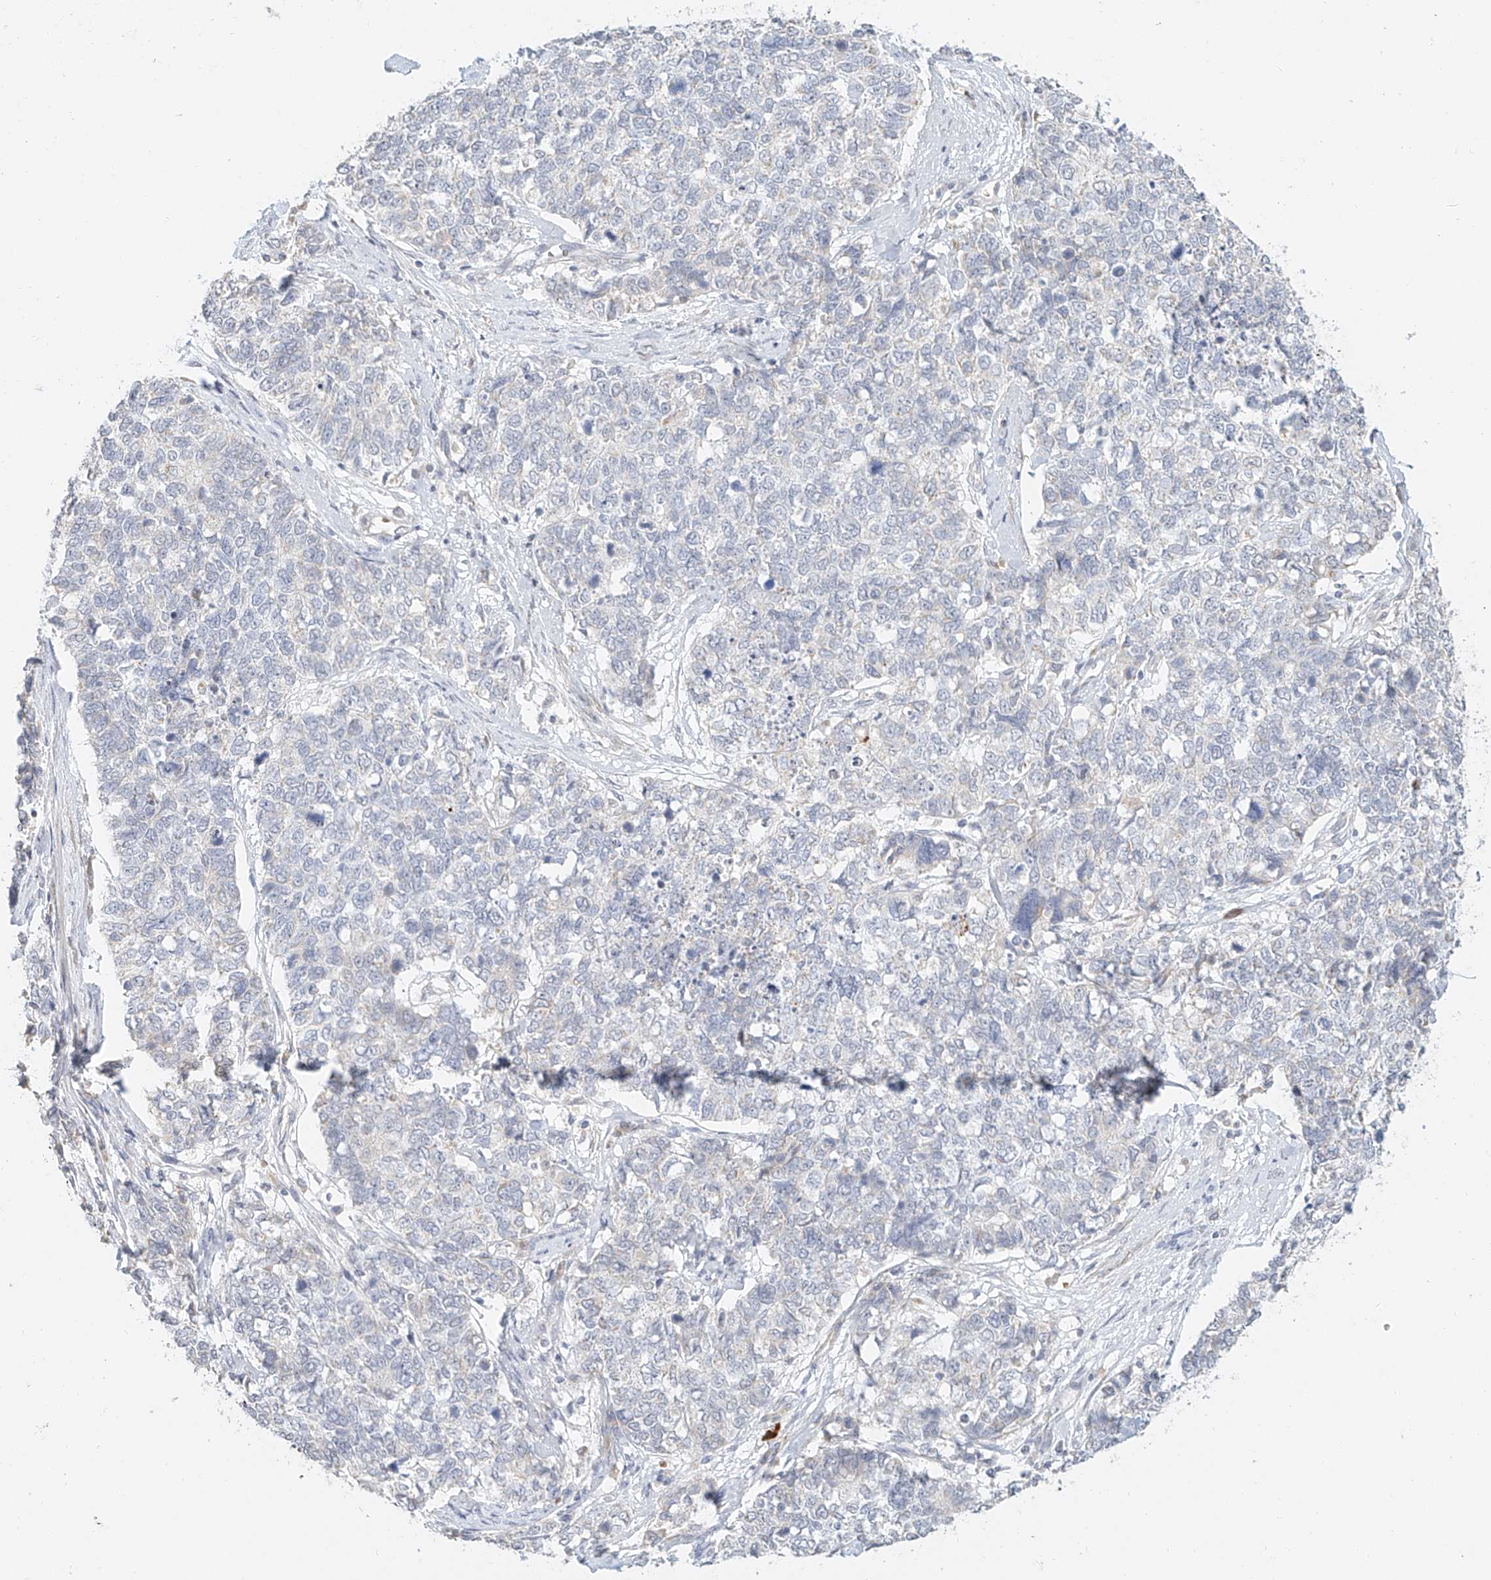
{"staining": {"intensity": "negative", "quantity": "none", "location": "none"}, "tissue": "cervical cancer", "cell_type": "Tumor cells", "image_type": "cancer", "snomed": [{"axis": "morphology", "description": "Squamous cell carcinoma, NOS"}, {"axis": "topography", "description": "Cervix"}], "caption": "The histopathology image exhibits no significant positivity in tumor cells of squamous cell carcinoma (cervical).", "gene": "CXorf58", "patient": {"sex": "female", "age": 63}}